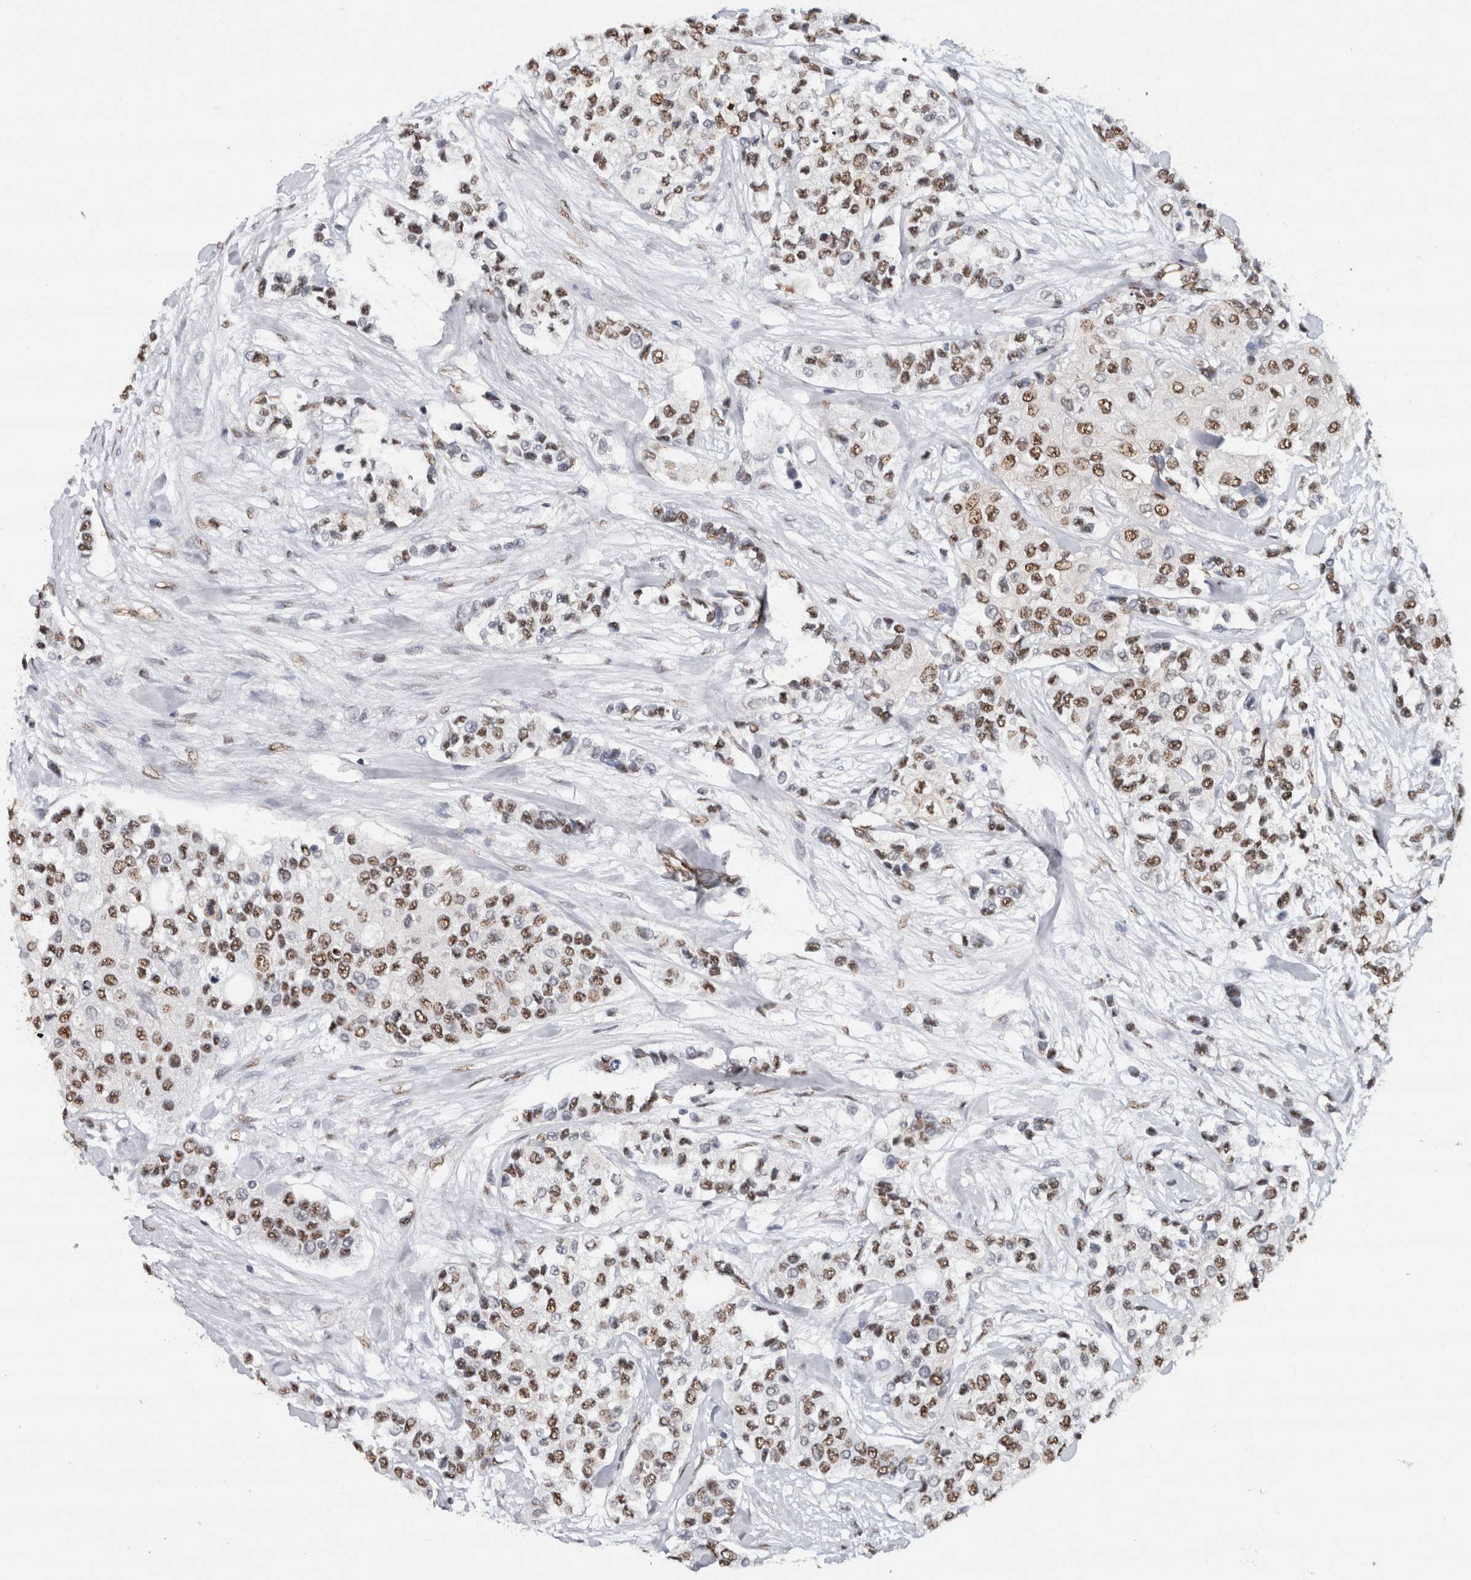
{"staining": {"intensity": "moderate", "quantity": ">75%", "location": "nuclear"}, "tissue": "urothelial cancer", "cell_type": "Tumor cells", "image_type": "cancer", "snomed": [{"axis": "morphology", "description": "Urothelial carcinoma, High grade"}, {"axis": "topography", "description": "Urinary bladder"}], "caption": "This photomicrograph demonstrates immunohistochemistry (IHC) staining of urothelial cancer, with medium moderate nuclear positivity in about >75% of tumor cells.", "gene": "RPS6KA2", "patient": {"sex": "female", "age": 56}}